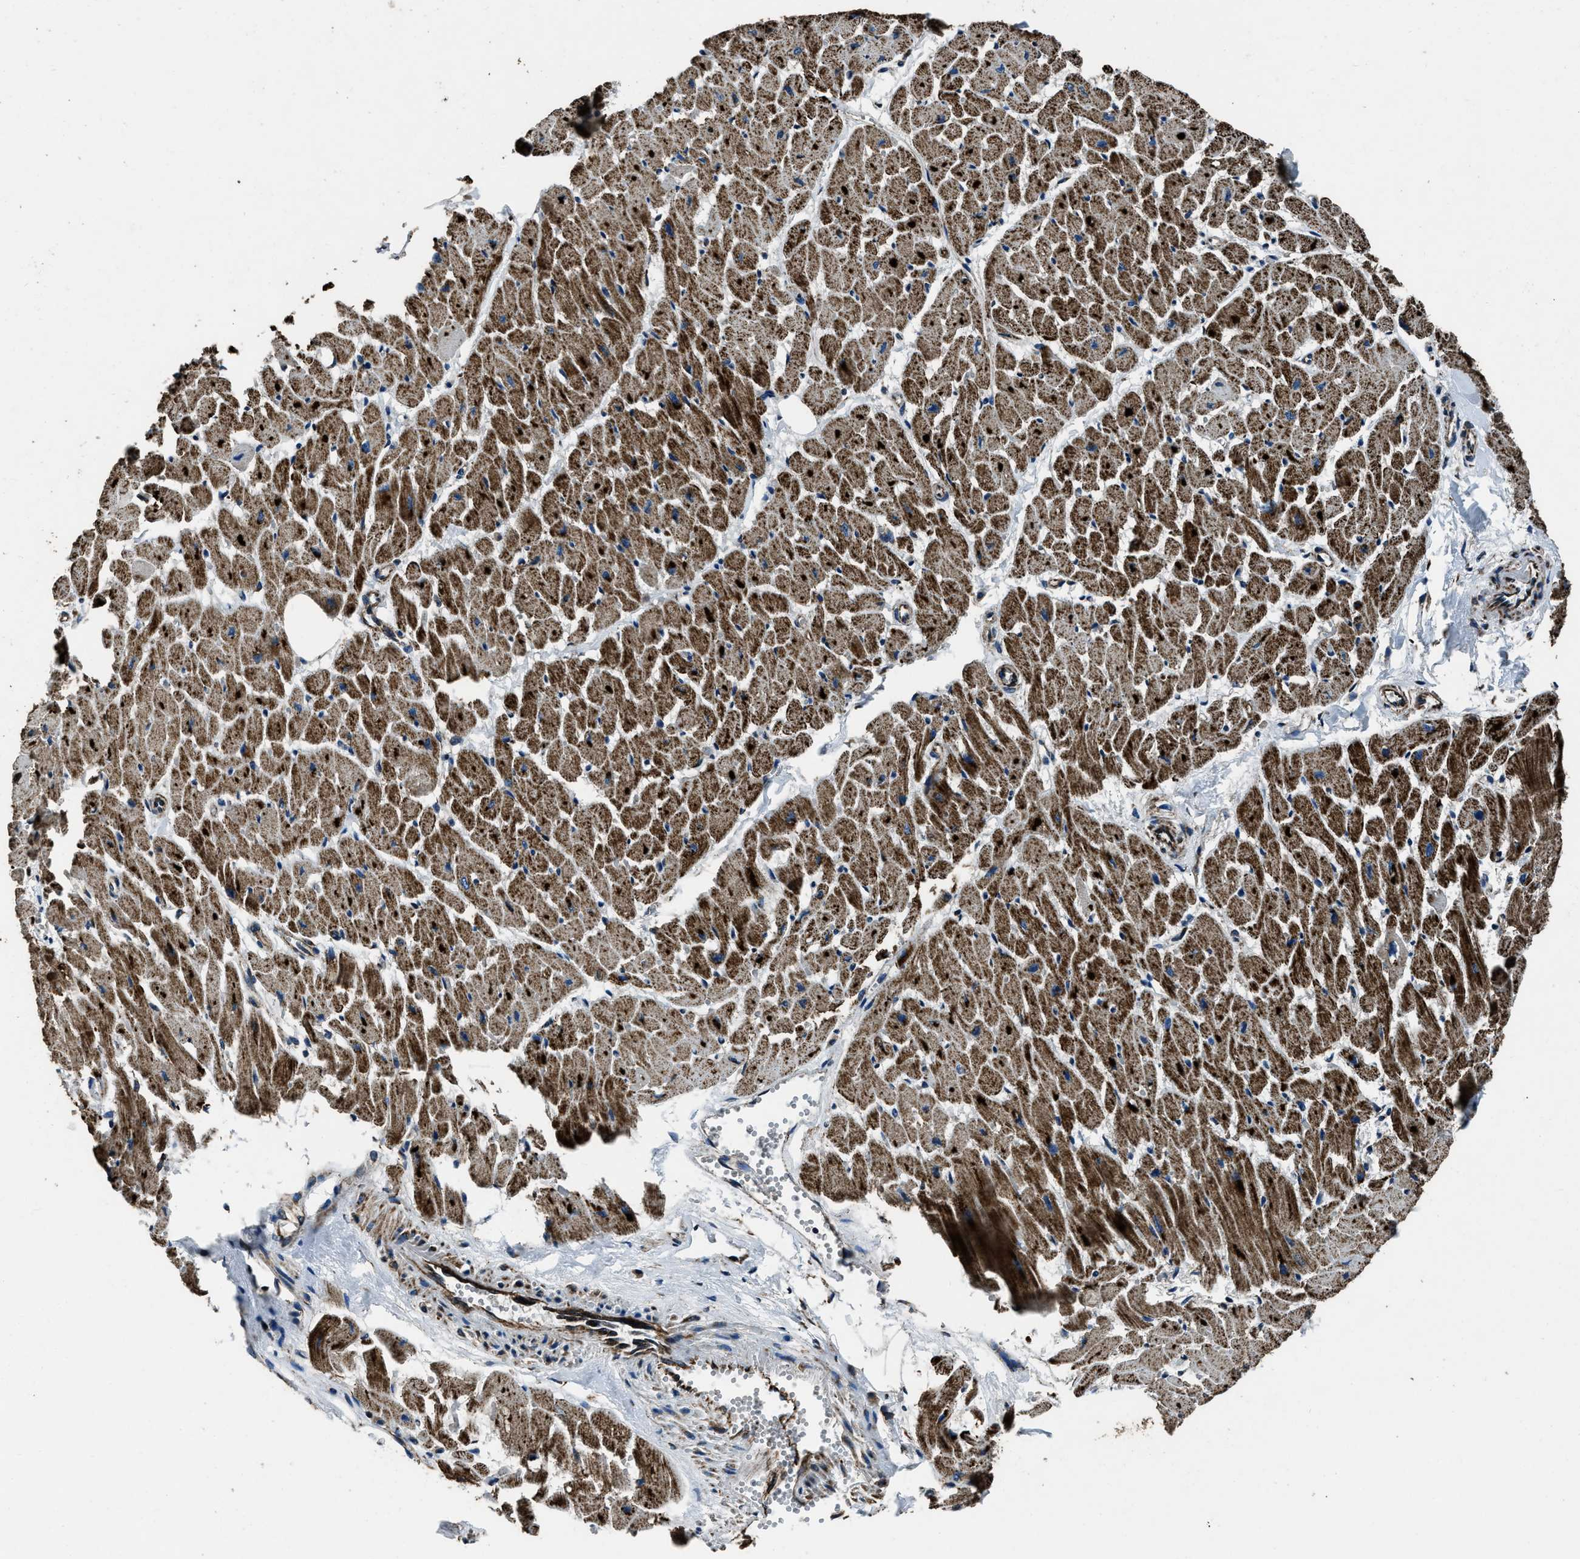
{"staining": {"intensity": "strong", "quantity": ">75%", "location": "cytoplasmic/membranous"}, "tissue": "heart muscle", "cell_type": "Cardiomyocytes", "image_type": "normal", "snomed": [{"axis": "morphology", "description": "Normal tissue, NOS"}, {"axis": "topography", "description": "Heart"}], "caption": "Immunohistochemical staining of benign human heart muscle exhibits high levels of strong cytoplasmic/membranous positivity in approximately >75% of cardiomyocytes.", "gene": "OGDH", "patient": {"sex": "female", "age": 19}}